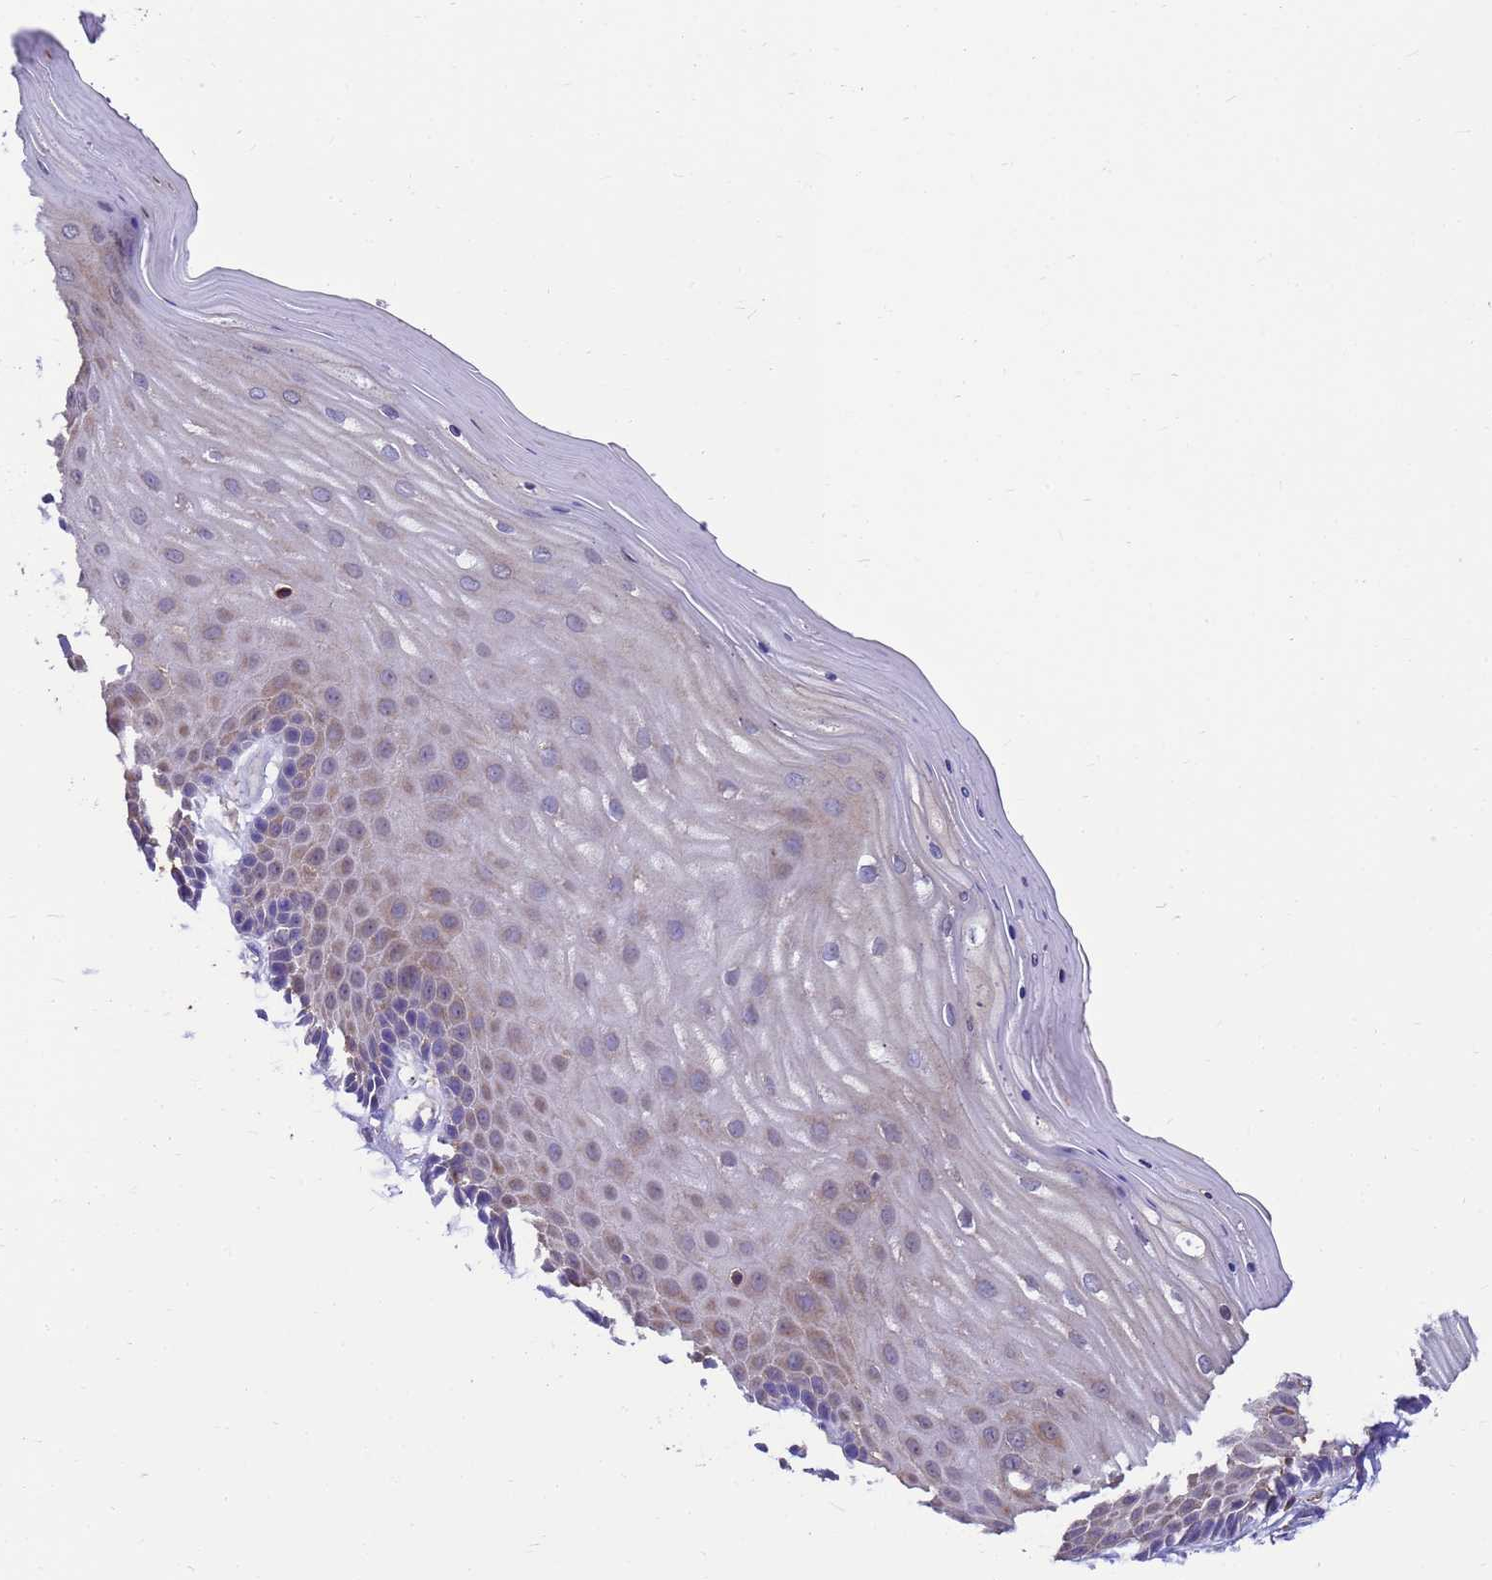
{"staining": {"intensity": "negative", "quantity": "none", "location": "none"}, "tissue": "cervix", "cell_type": "Glandular cells", "image_type": "normal", "snomed": [{"axis": "morphology", "description": "Normal tissue, NOS"}, {"axis": "topography", "description": "Cervix"}], "caption": "Immunohistochemistry histopathology image of normal cervix stained for a protein (brown), which displays no staining in glandular cells.", "gene": "ZNF235", "patient": {"sex": "female", "age": 55}}